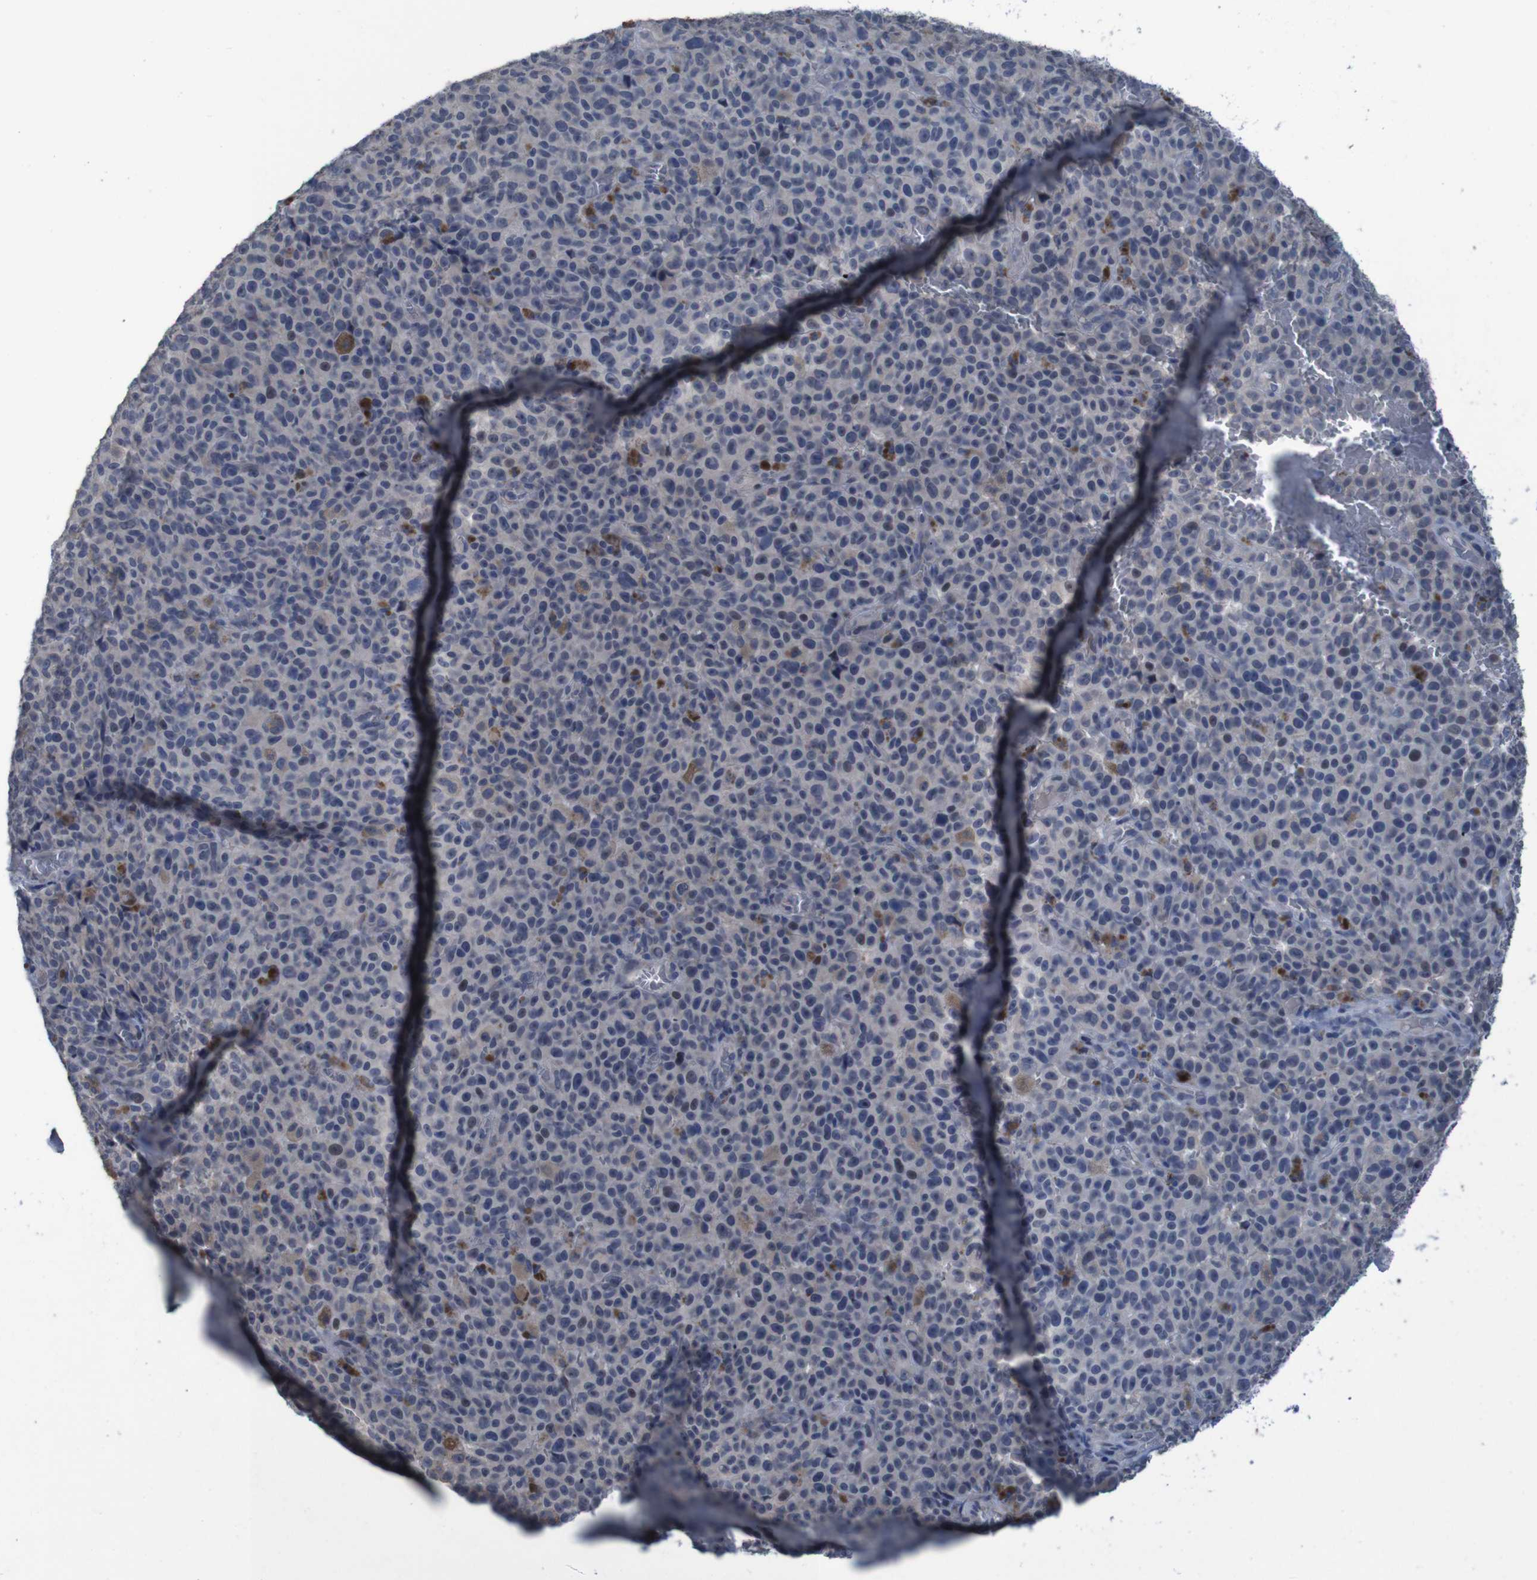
{"staining": {"intensity": "moderate", "quantity": "<25%", "location": "cytoplasmic/membranous"}, "tissue": "melanoma", "cell_type": "Tumor cells", "image_type": "cancer", "snomed": [{"axis": "morphology", "description": "Malignant melanoma, NOS"}, {"axis": "topography", "description": "Skin"}], "caption": "Tumor cells demonstrate low levels of moderate cytoplasmic/membranous positivity in about <25% of cells in malignant melanoma. (brown staining indicates protein expression, while blue staining denotes nuclei).", "gene": "CLDN18", "patient": {"sex": "female", "age": 82}}